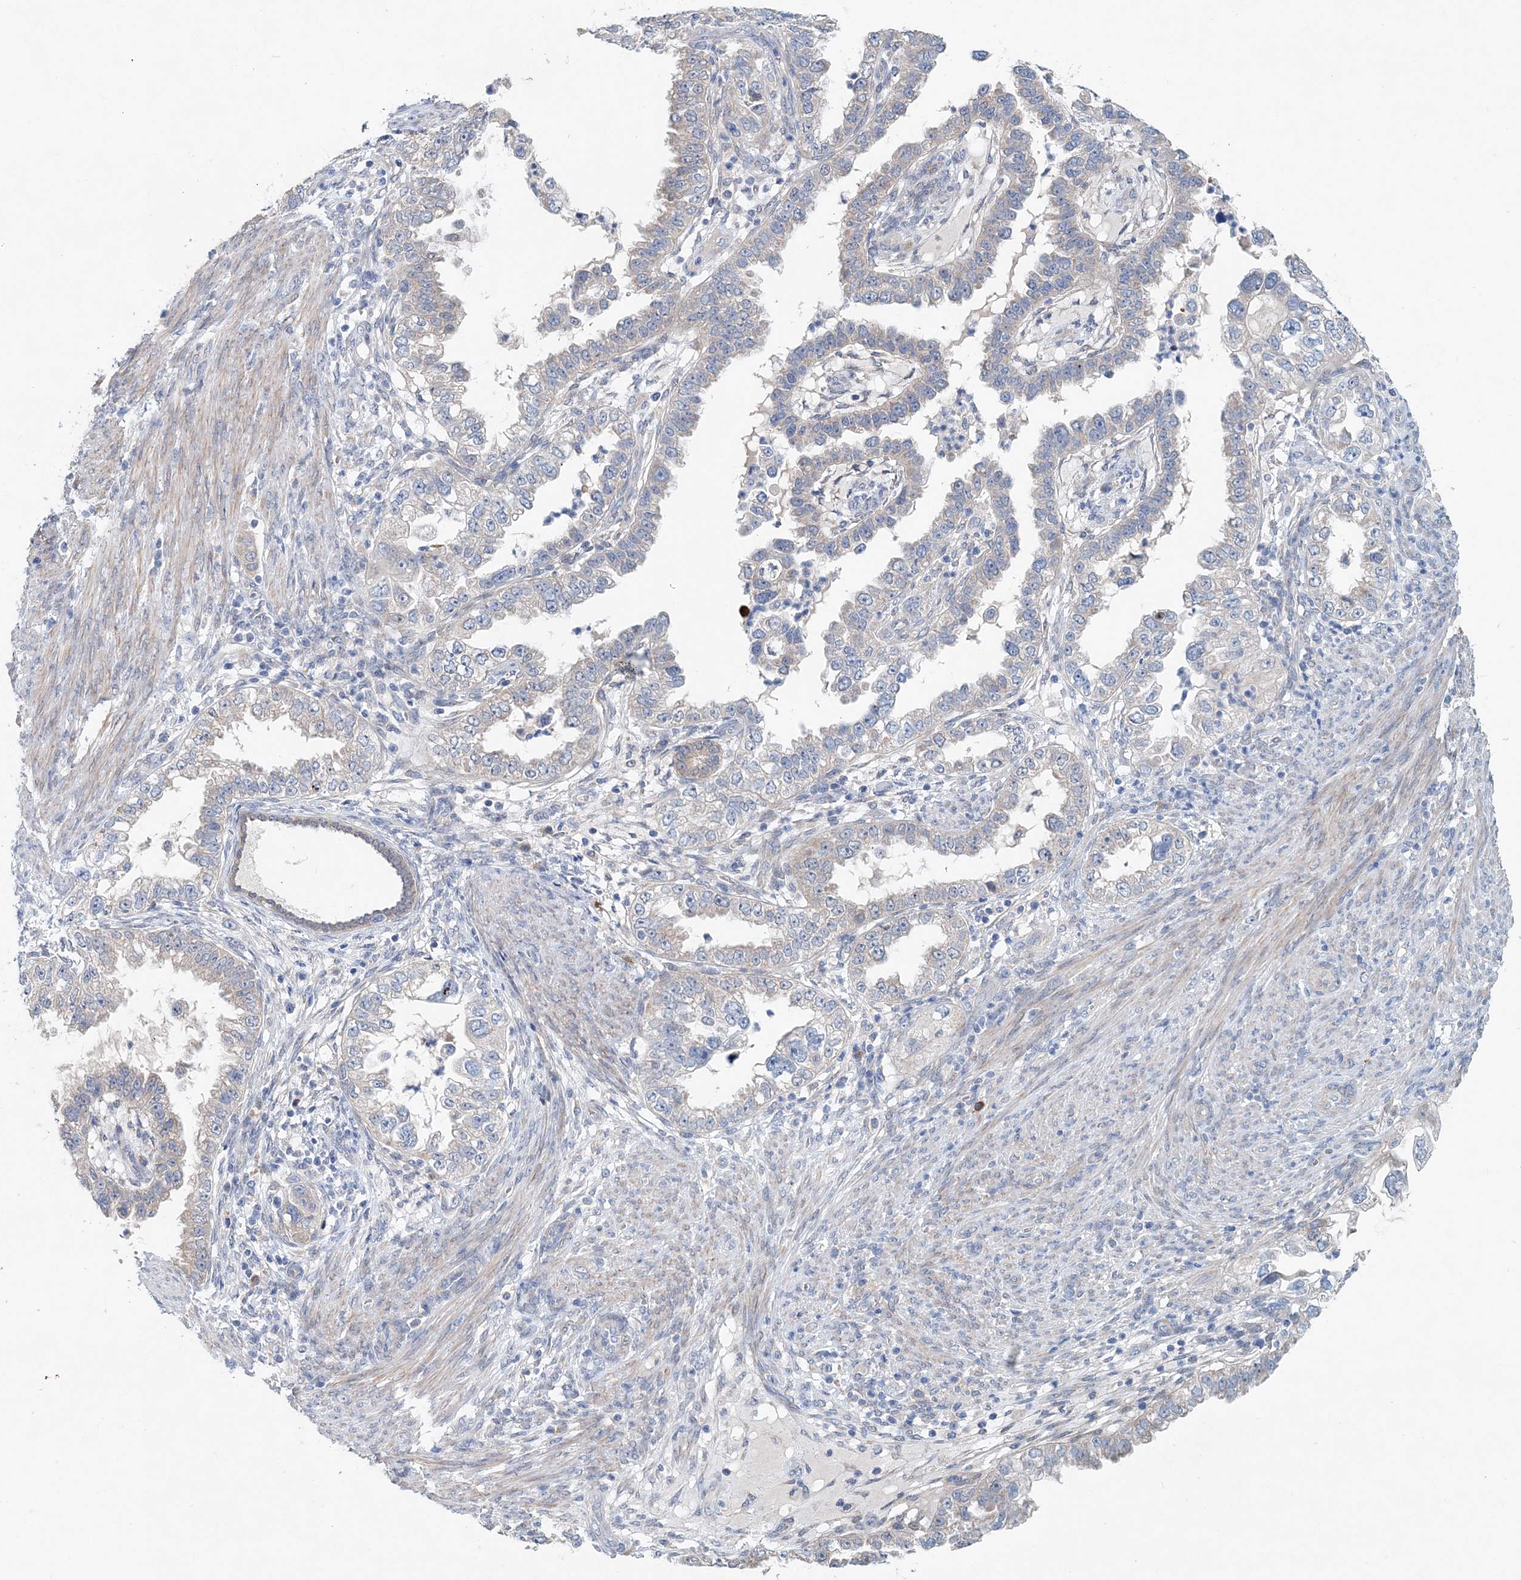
{"staining": {"intensity": "negative", "quantity": "none", "location": "none"}, "tissue": "endometrial cancer", "cell_type": "Tumor cells", "image_type": "cancer", "snomed": [{"axis": "morphology", "description": "Adenocarcinoma, NOS"}, {"axis": "topography", "description": "Endometrium"}], "caption": "This is an IHC histopathology image of human endometrial cancer. There is no positivity in tumor cells.", "gene": "PFN2", "patient": {"sex": "female", "age": 85}}